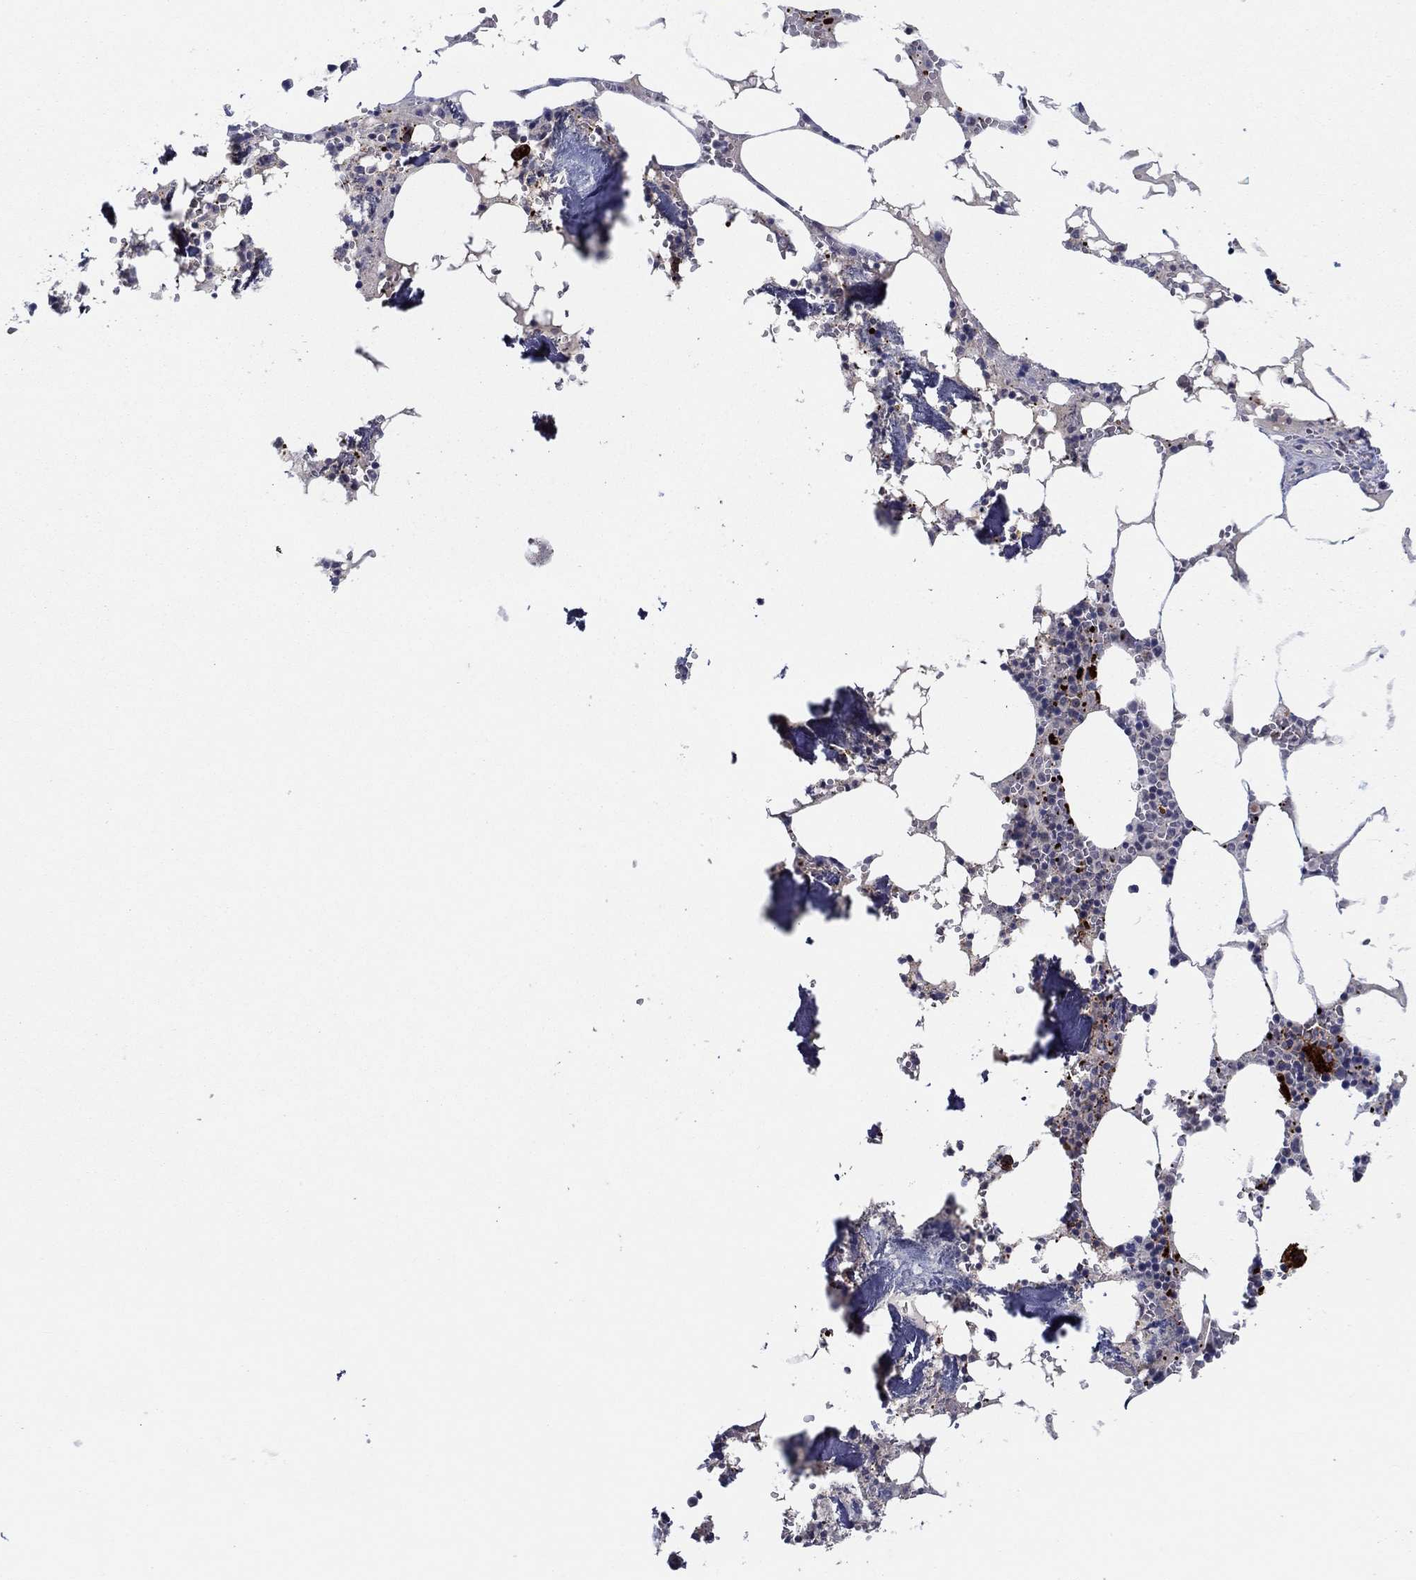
{"staining": {"intensity": "strong", "quantity": "<25%", "location": "cytoplasmic/membranous"}, "tissue": "bone marrow", "cell_type": "Hematopoietic cells", "image_type": "normal", "snomed": [{"axis": "morphology", "description": "Normal tissue, NOS"}, {"axis": "topography", "description": "Bone marrow"}], "caption": "This is a photomicrograph of IHC staining of normal bone marrow, which shows strong positivity in the cytoplasmic/membranous of hematopoietic cells.", "gene": "ALOX12", "patient": {"sex": "female", "age": 64}}